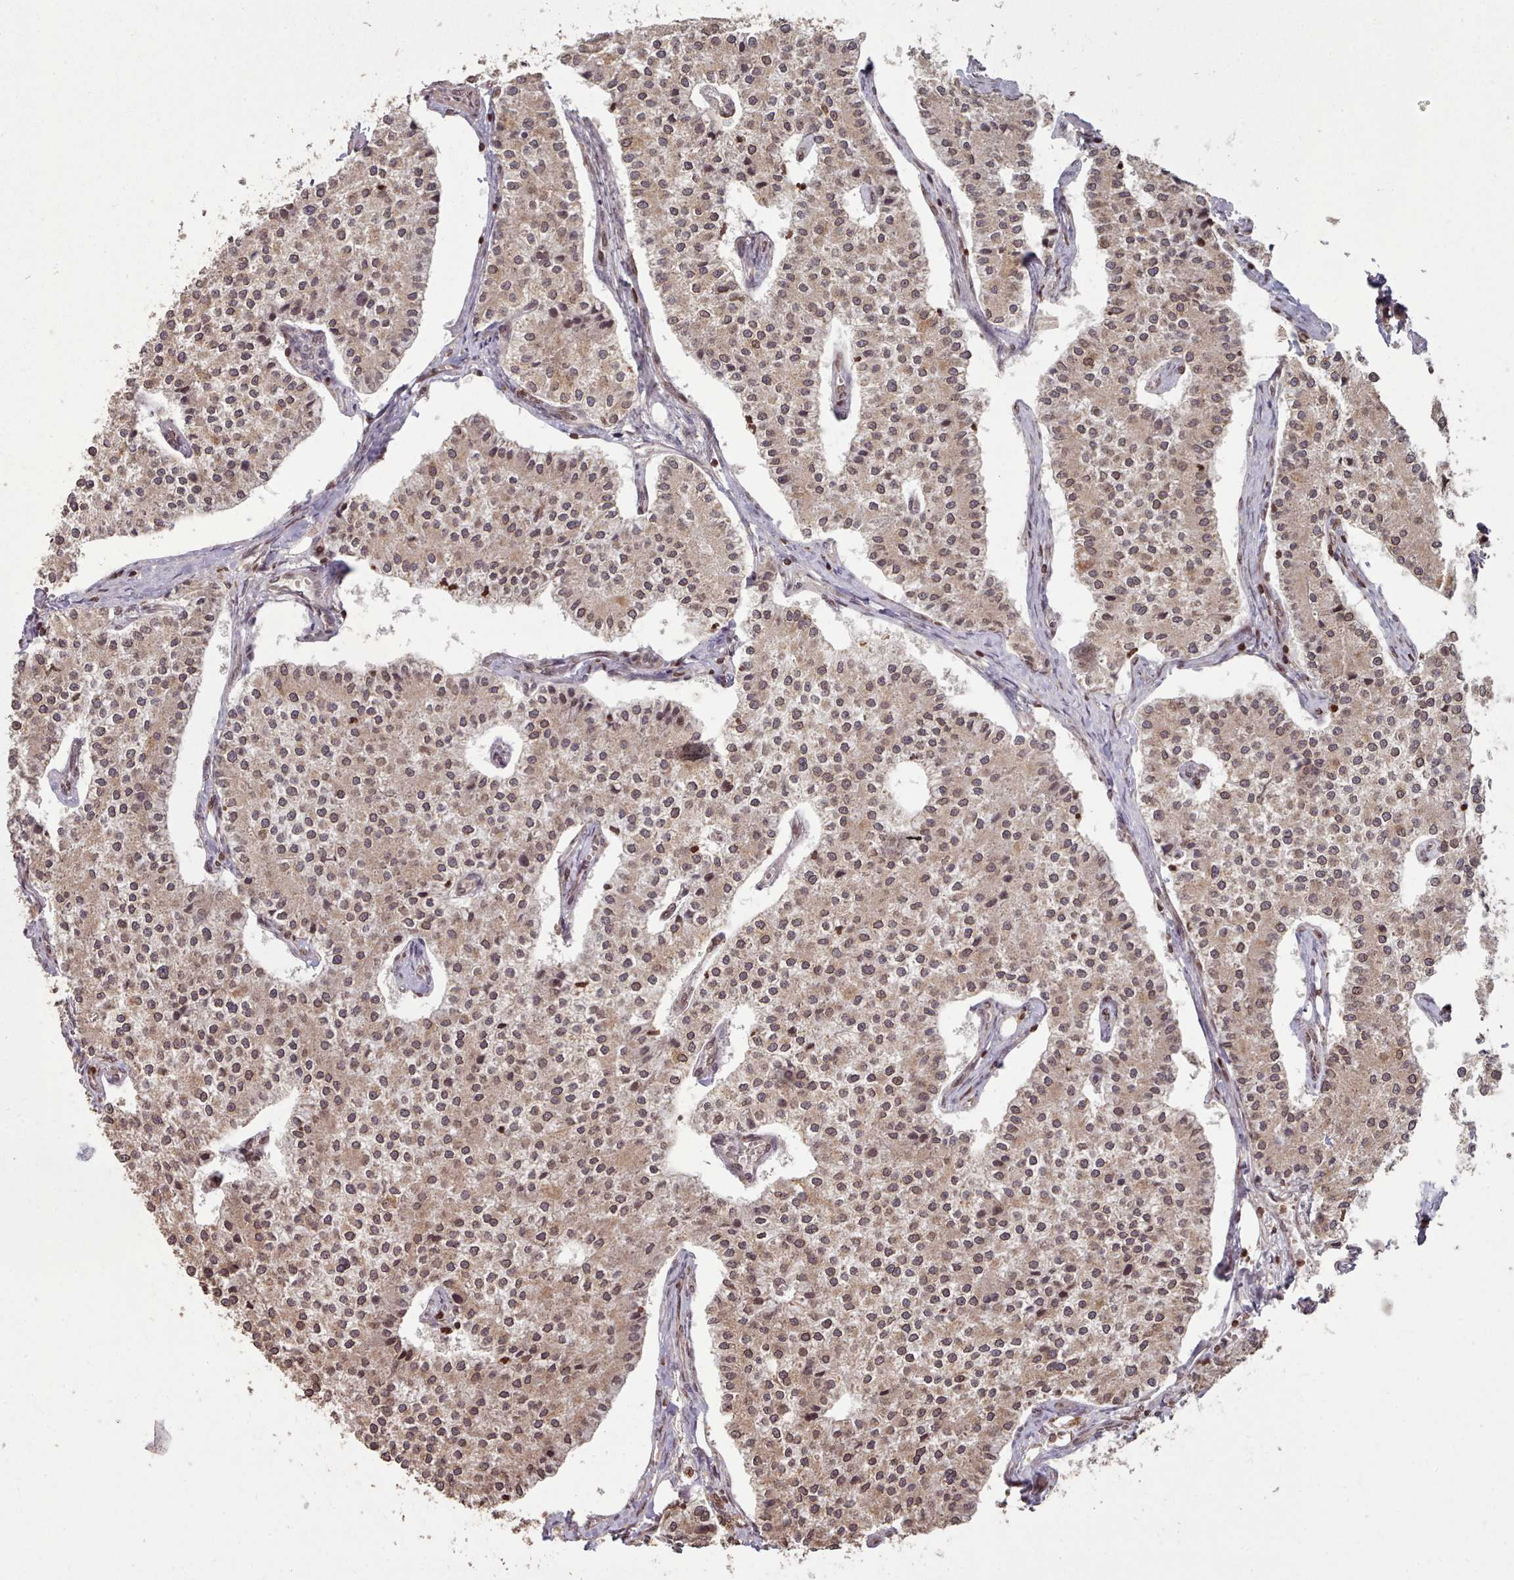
{"staining": {"intensity": "moderate", "quantity": ">75%", "location": "cytoplasmic/membranous,nuclear"}, "tissue": "carcinoid", "cell_type": "Tumor cells", "image_type": "cancer", "snomed": [{"axis": "morphology", "description": "Carcinoid, malignant, NOS"}, {"axis": "topography", "description": "Colon"}], "caption": "This is a micrograph of immunohistochemistry (IHC) staining of carcinoid, which shows moderate staining in the cytoplasmic/membranous and nuclear of tumor cells.", "gene": "TOR1AIP1", "patient": {"sex": "female", "age": 52}}